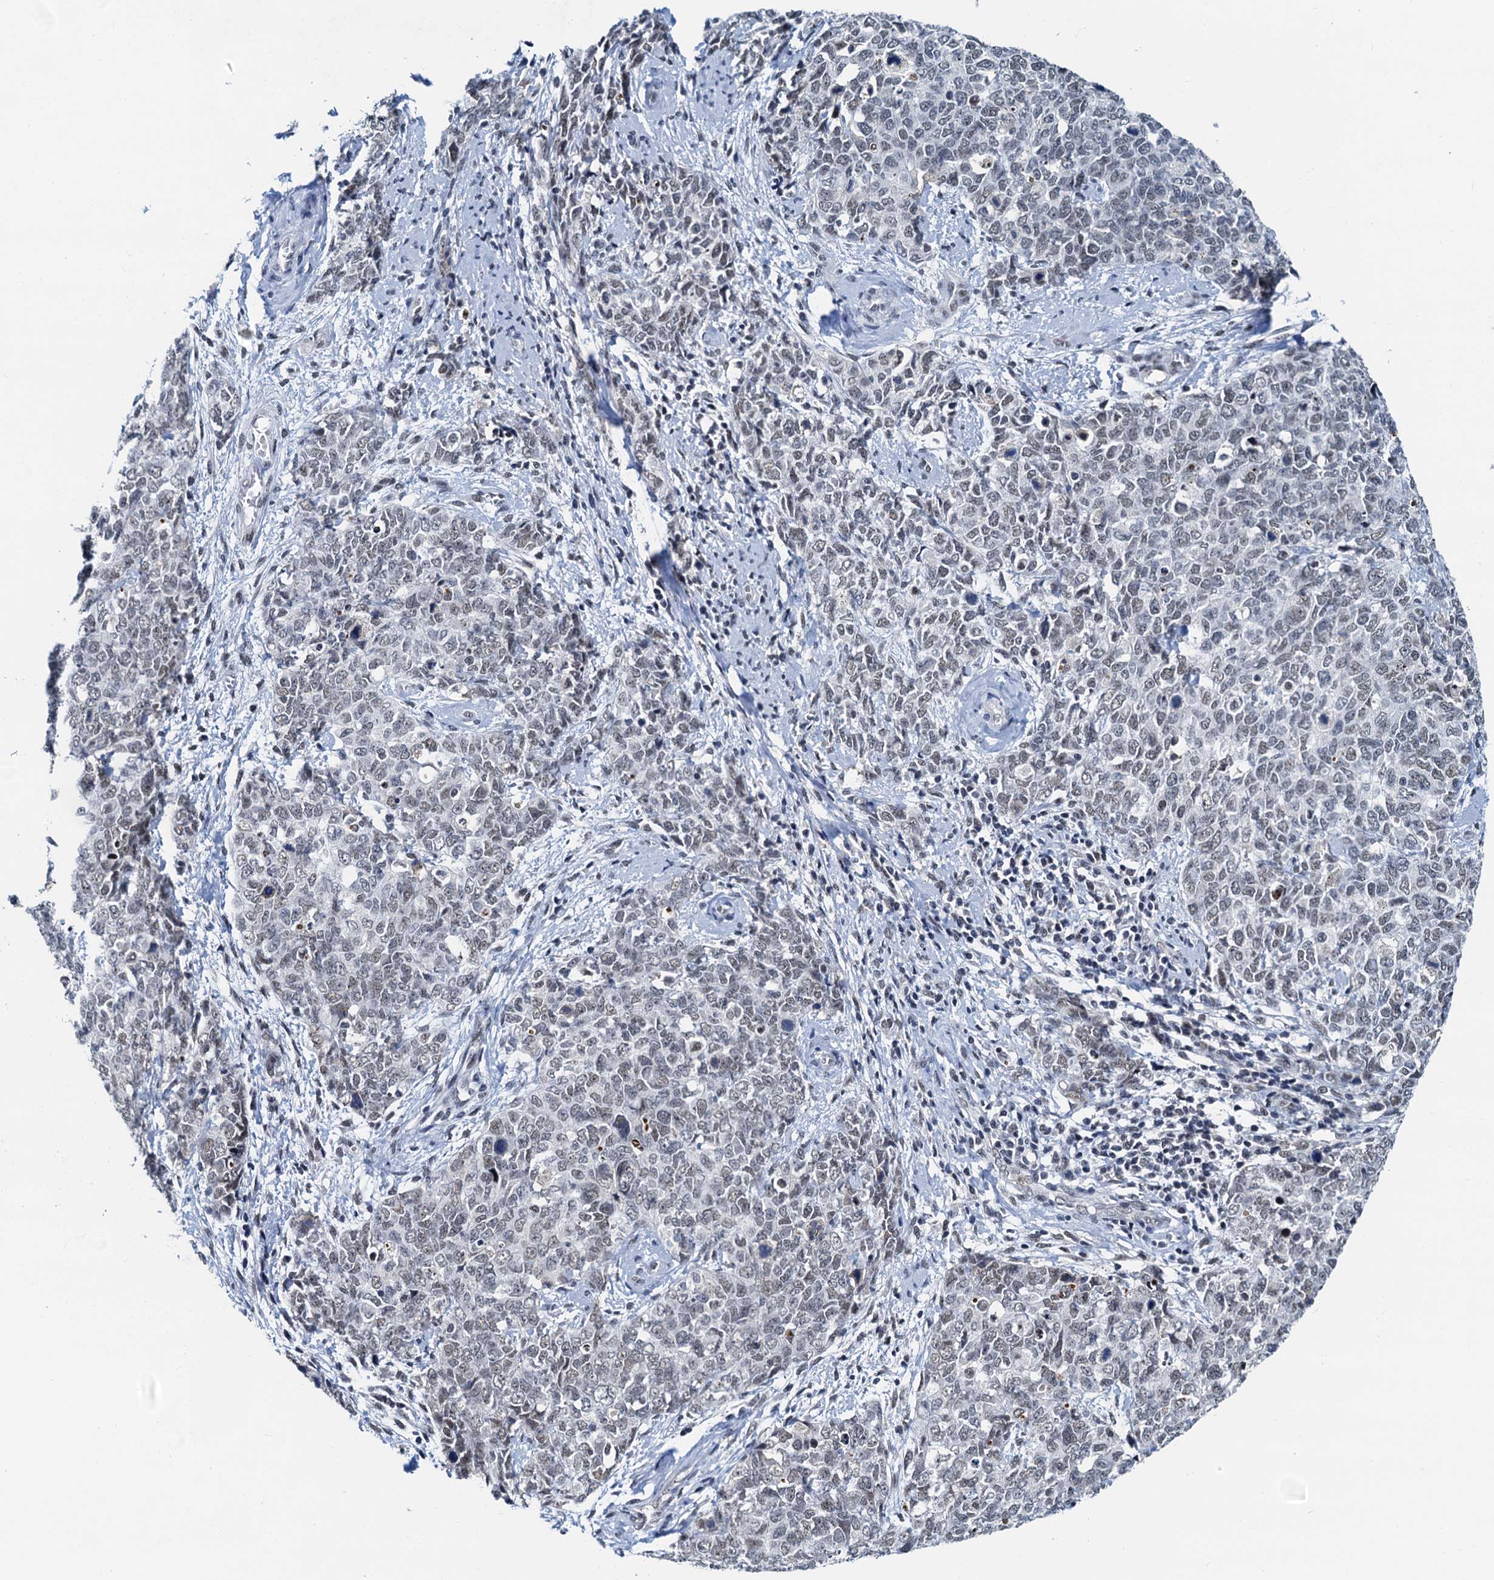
{"staining": {"intensity": "weak", "quantity": "<25%", "location": "nuclear"}, "tissue": "cervical cancer", "cell_type": "Tumor cells", "image_type": "cancer", "snomed": [{"axis": "morphology", "description": "Squamous cell carcinoma, NOS"}, {"axis": "topography", "description": "Cervix"}], "caption": "Tumor cells show no significant positivity in cervical squamous cell carcinoma. (Stains: DAB IHC with hematoxylin counter stain, Microscopy: brightfield microscopy at high magnification).", "gene": "SNRPD1", "patient": {"sex": "female", "age": 63}}